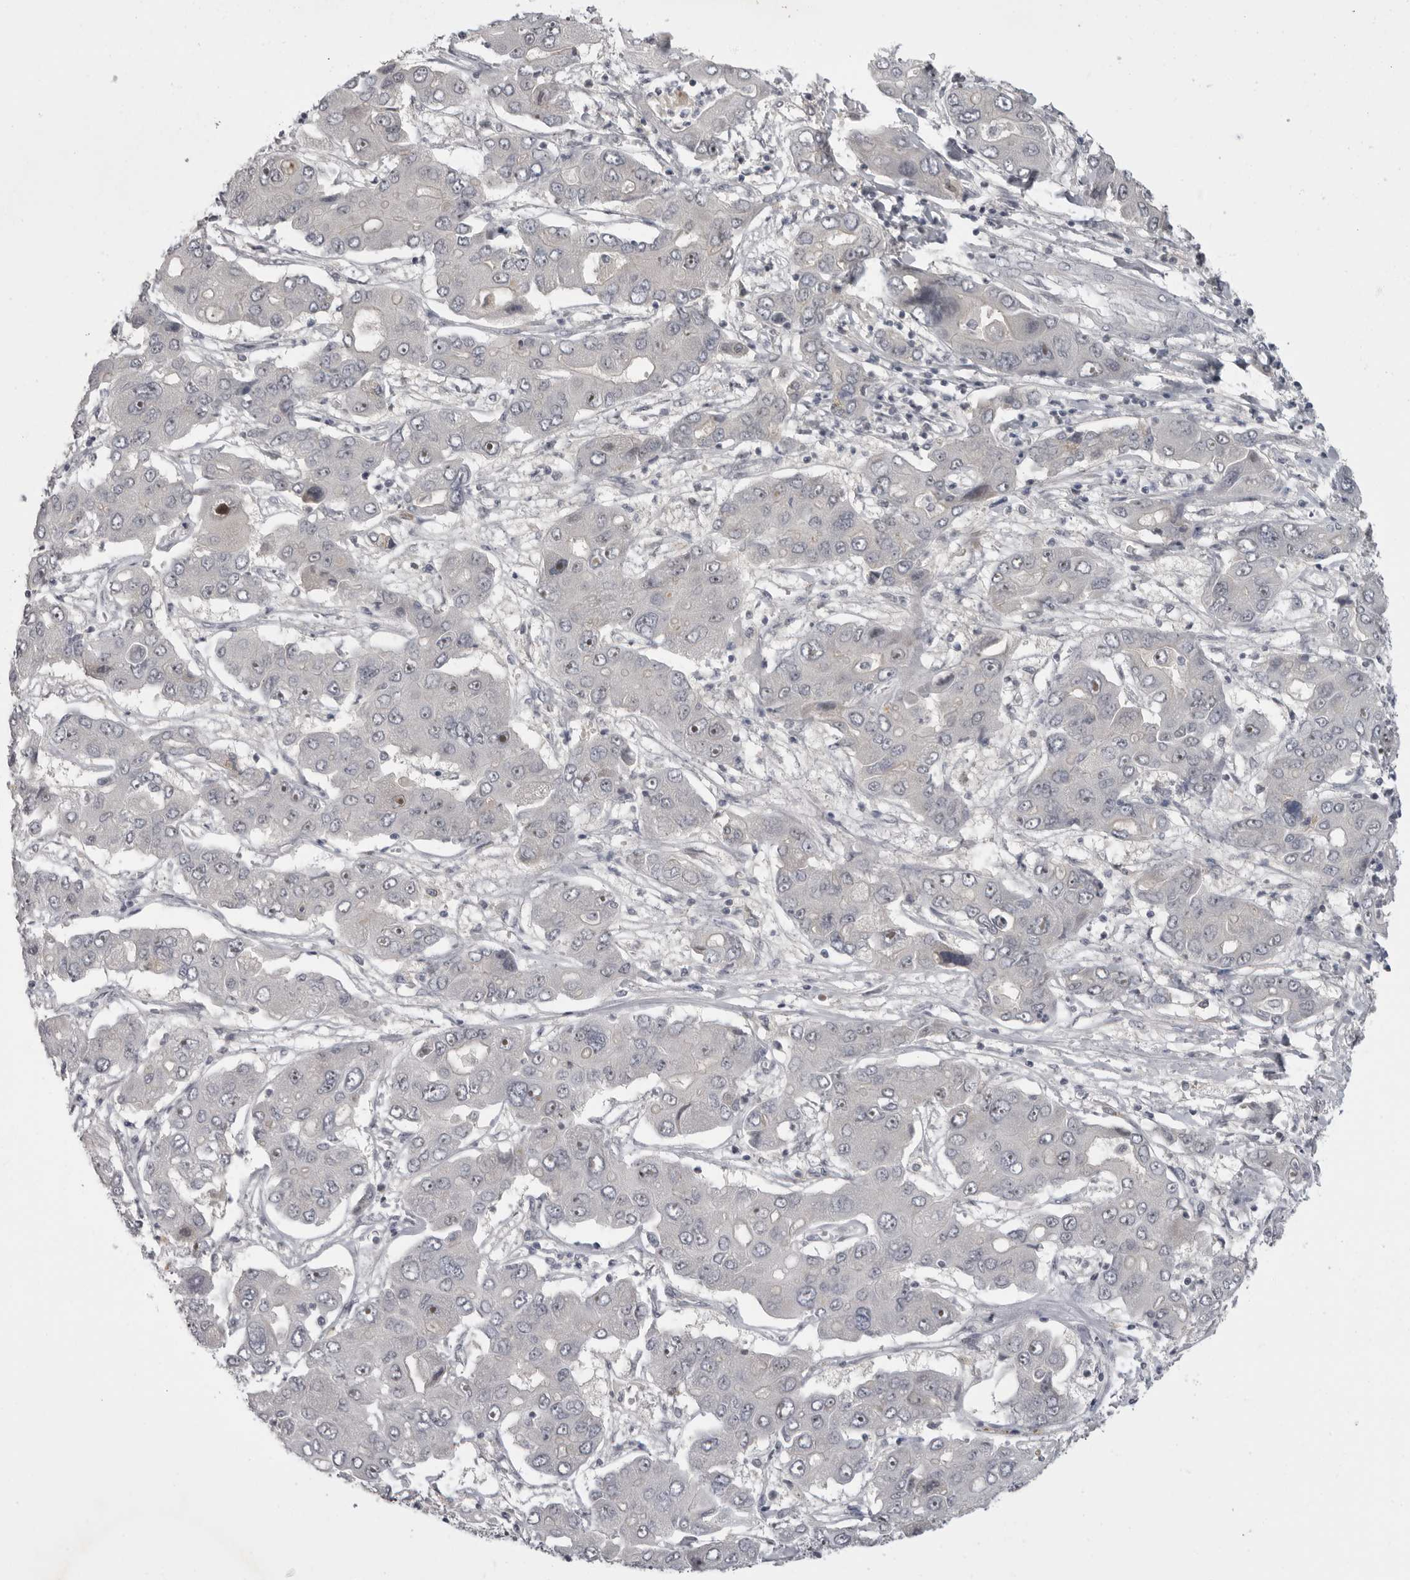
{"staining": {"intensity": "negative", "quantity": "none", "location": "none"}, "tissue": "liver cancer", "cell_type": "Tumor cells", "image_type": "cancer", "snomed": [{"axis": "morphology", "description": "Cholangiocarcinoma"}, {"axis": "topography", "description": "Liver"}], "caption": "The image reveals no staining of tumor cells in liver cancer (cholangiocarcinoma).", "gene": "MRTO4", "patient": {"sex": "male", "age": 67}}